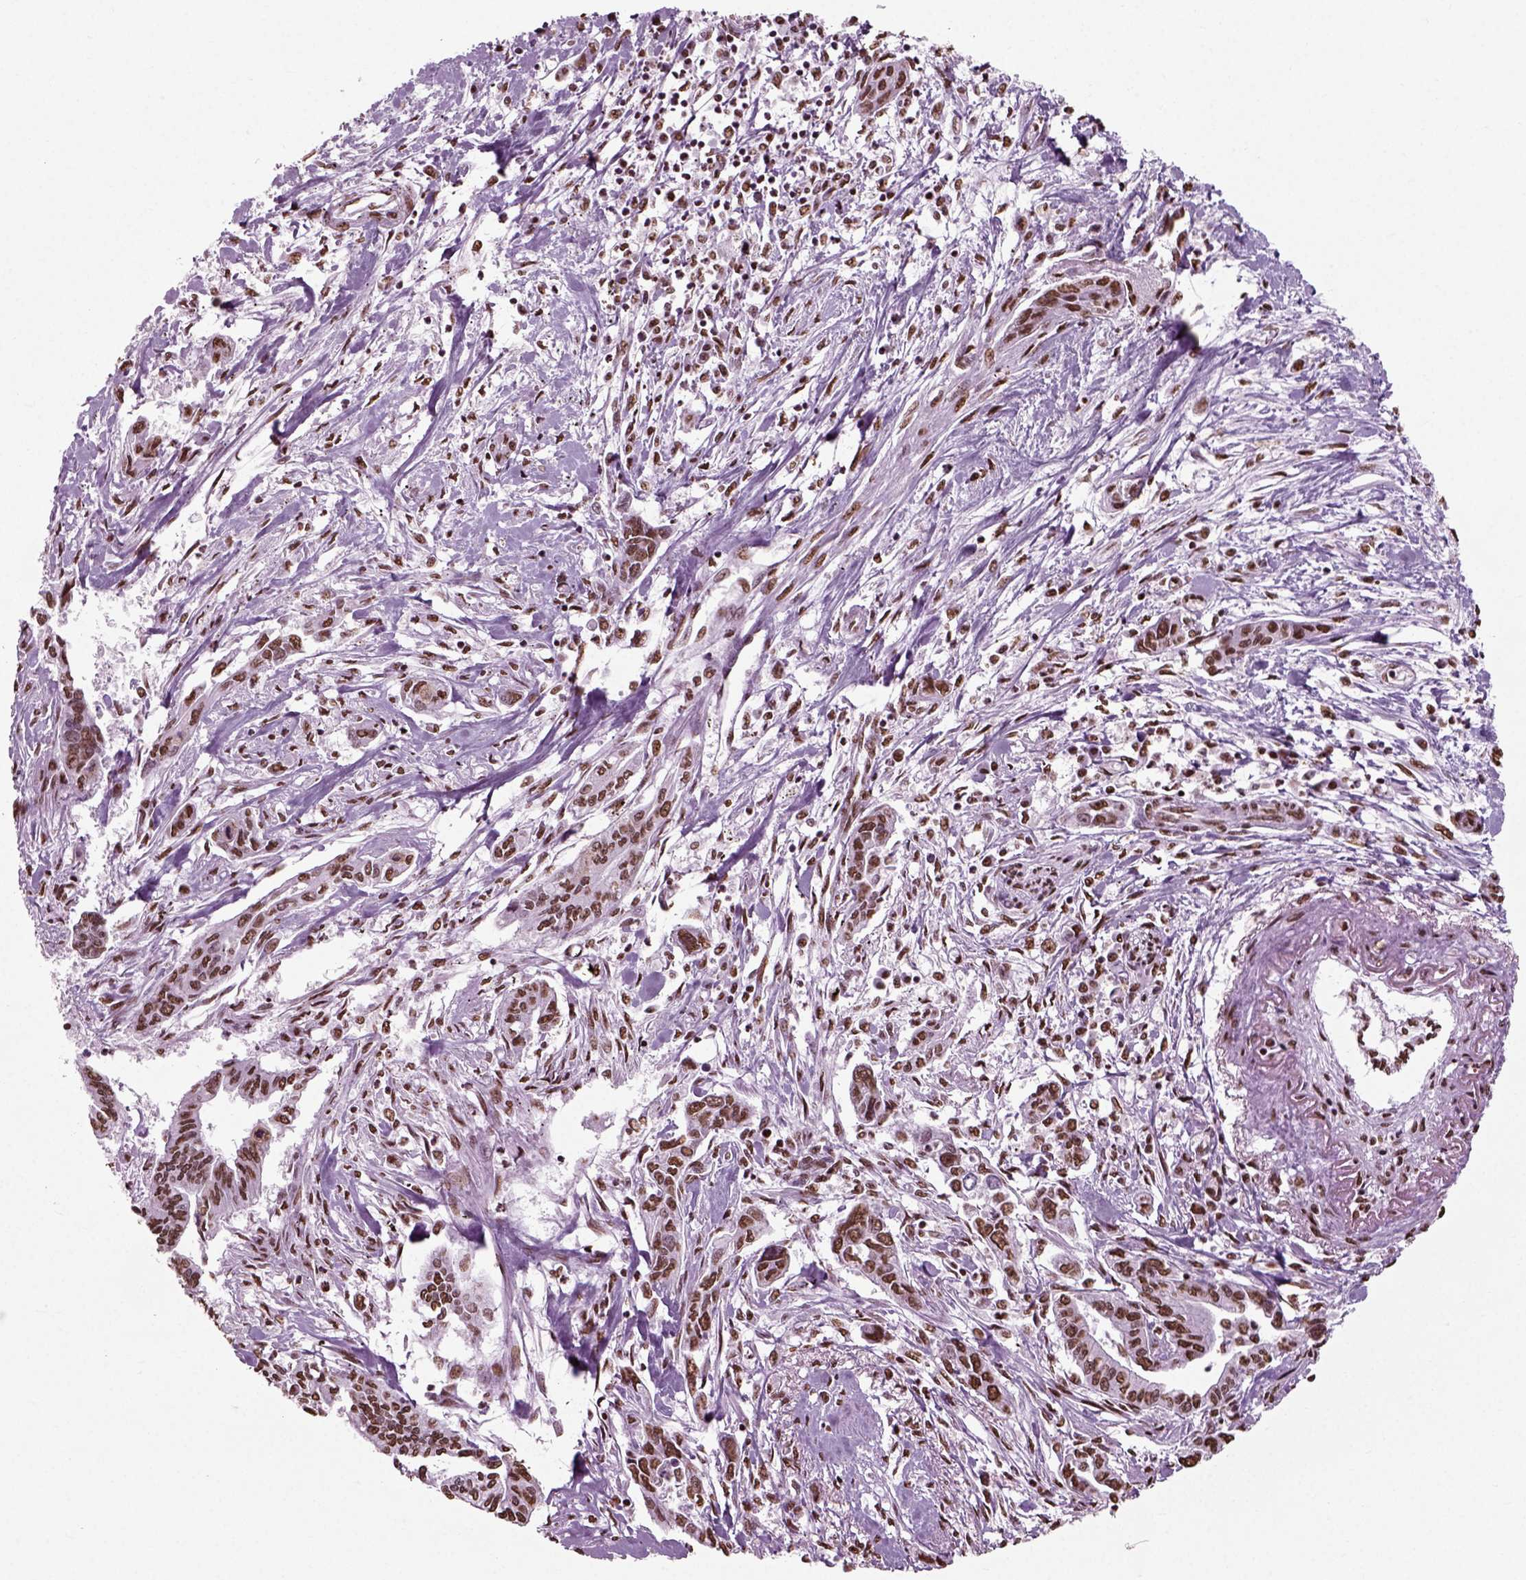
{"staining": {"intensity": "moderate", "quantity": ">75%", "location": "nuclear"}, "tissue": "pancreatic cancer", "cell_type": "Tumor cells", "image_type": "cancer", "snomed": [{"axis": "morphology", "description": "Adenocarcinoma, NOS"}, {"axis": "topography", "description": "Pancreas"}], "caption": "The photomicrograph exhibits a brown stain indicating the presence of a protein in the nuclear of tumor cells in pancreatic adenocarcinoma. (Brightfield microscopy of DAB IHC at high magnification).", "gene": "POLR1H", "patient": {"sex": "male", "age": 60}}